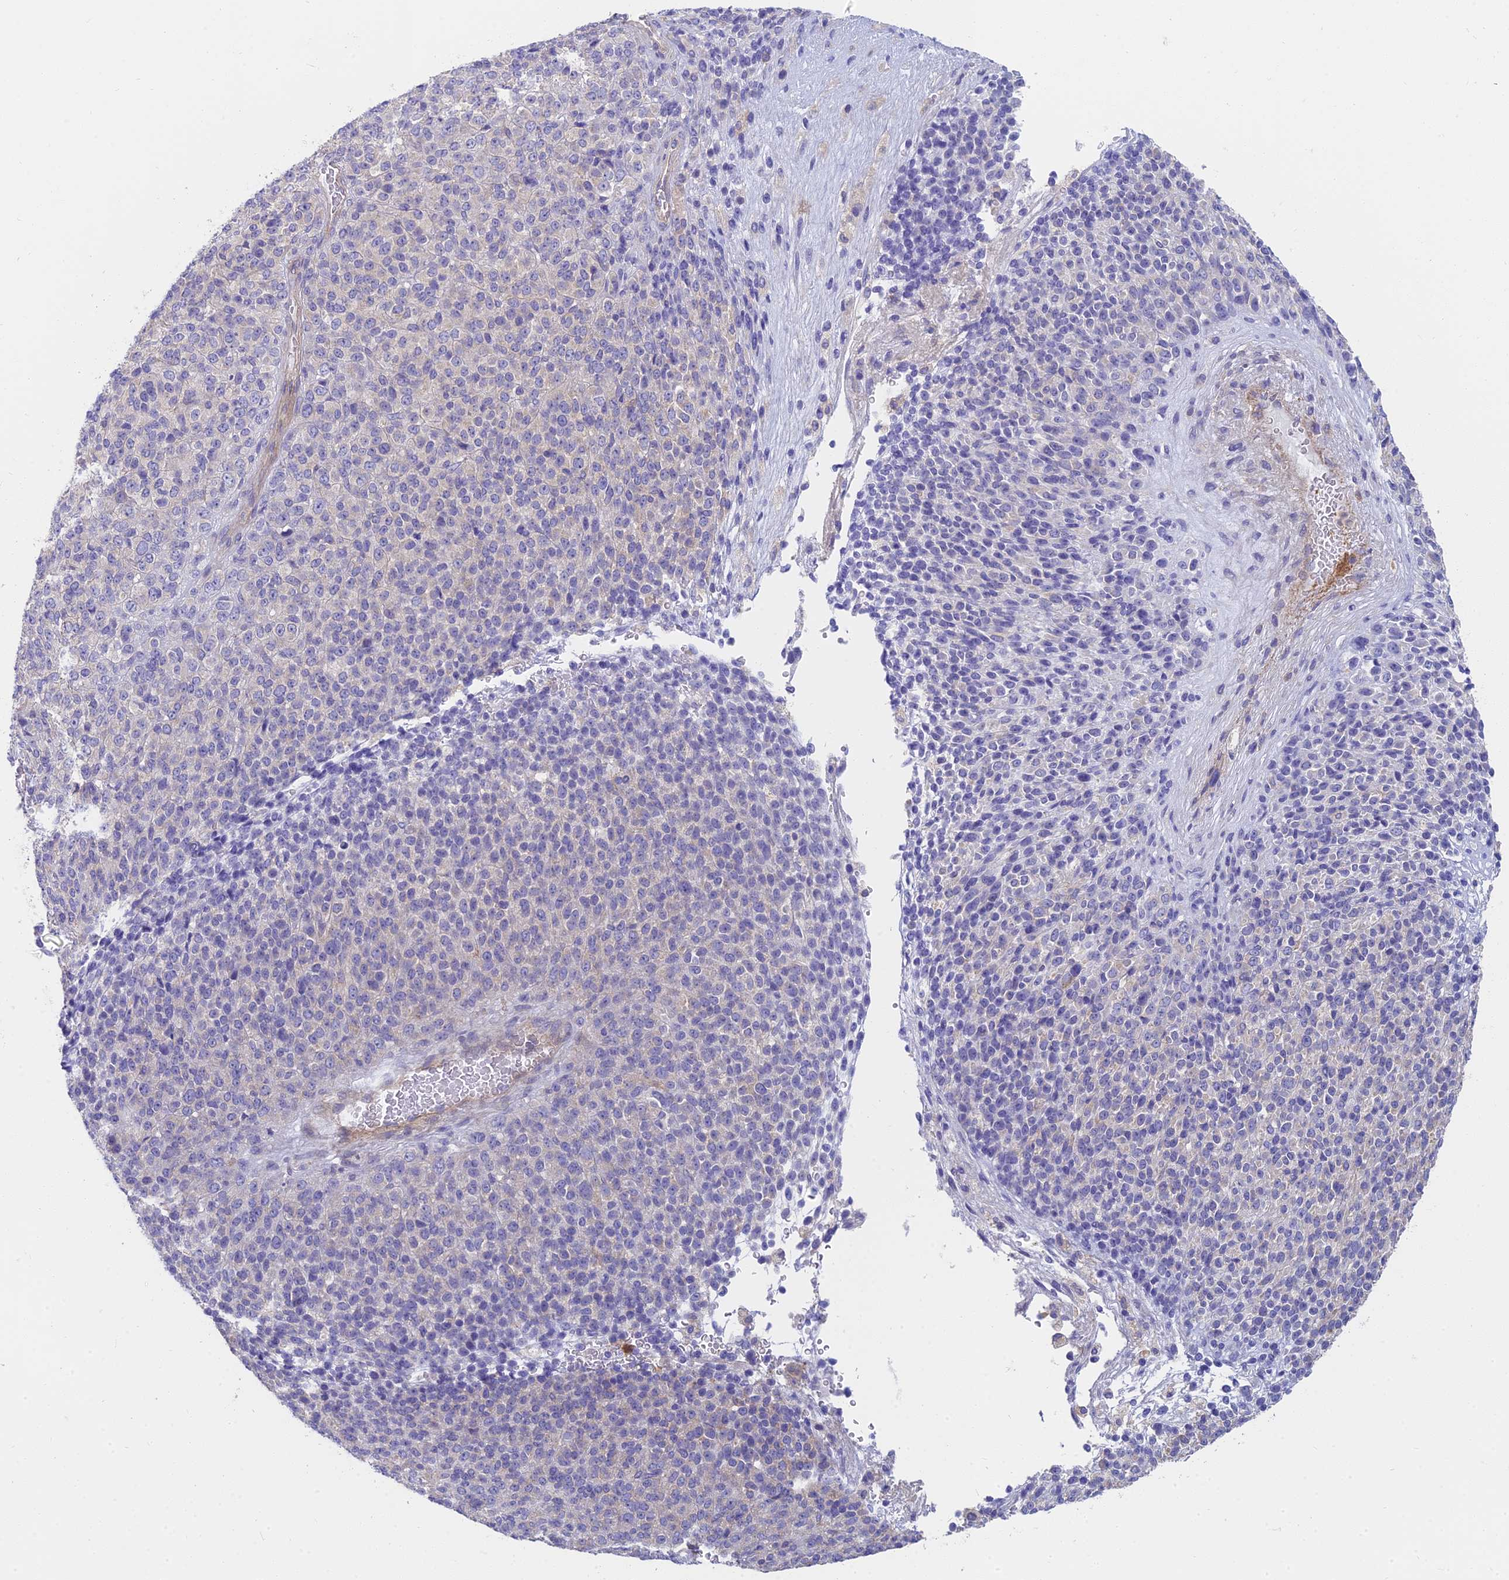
{"staining": {"intensity": "negative", "quantity": "none", "location": "none"}, "tissue": "melanoma", "cell_type": "Tumor cells", "image_type": "cancer", "snomed": [{"axis": "morphology", "description": "Malignant melanoma, Metastatic site"}, {"axis": "topography", "description": "Brain"}], "caption": "Human melanoma stained for a protein using IHC demonstrates no expression in tumor cells.", "gene": "STRN4", "patient": {"sex": "female", "age": 56}}